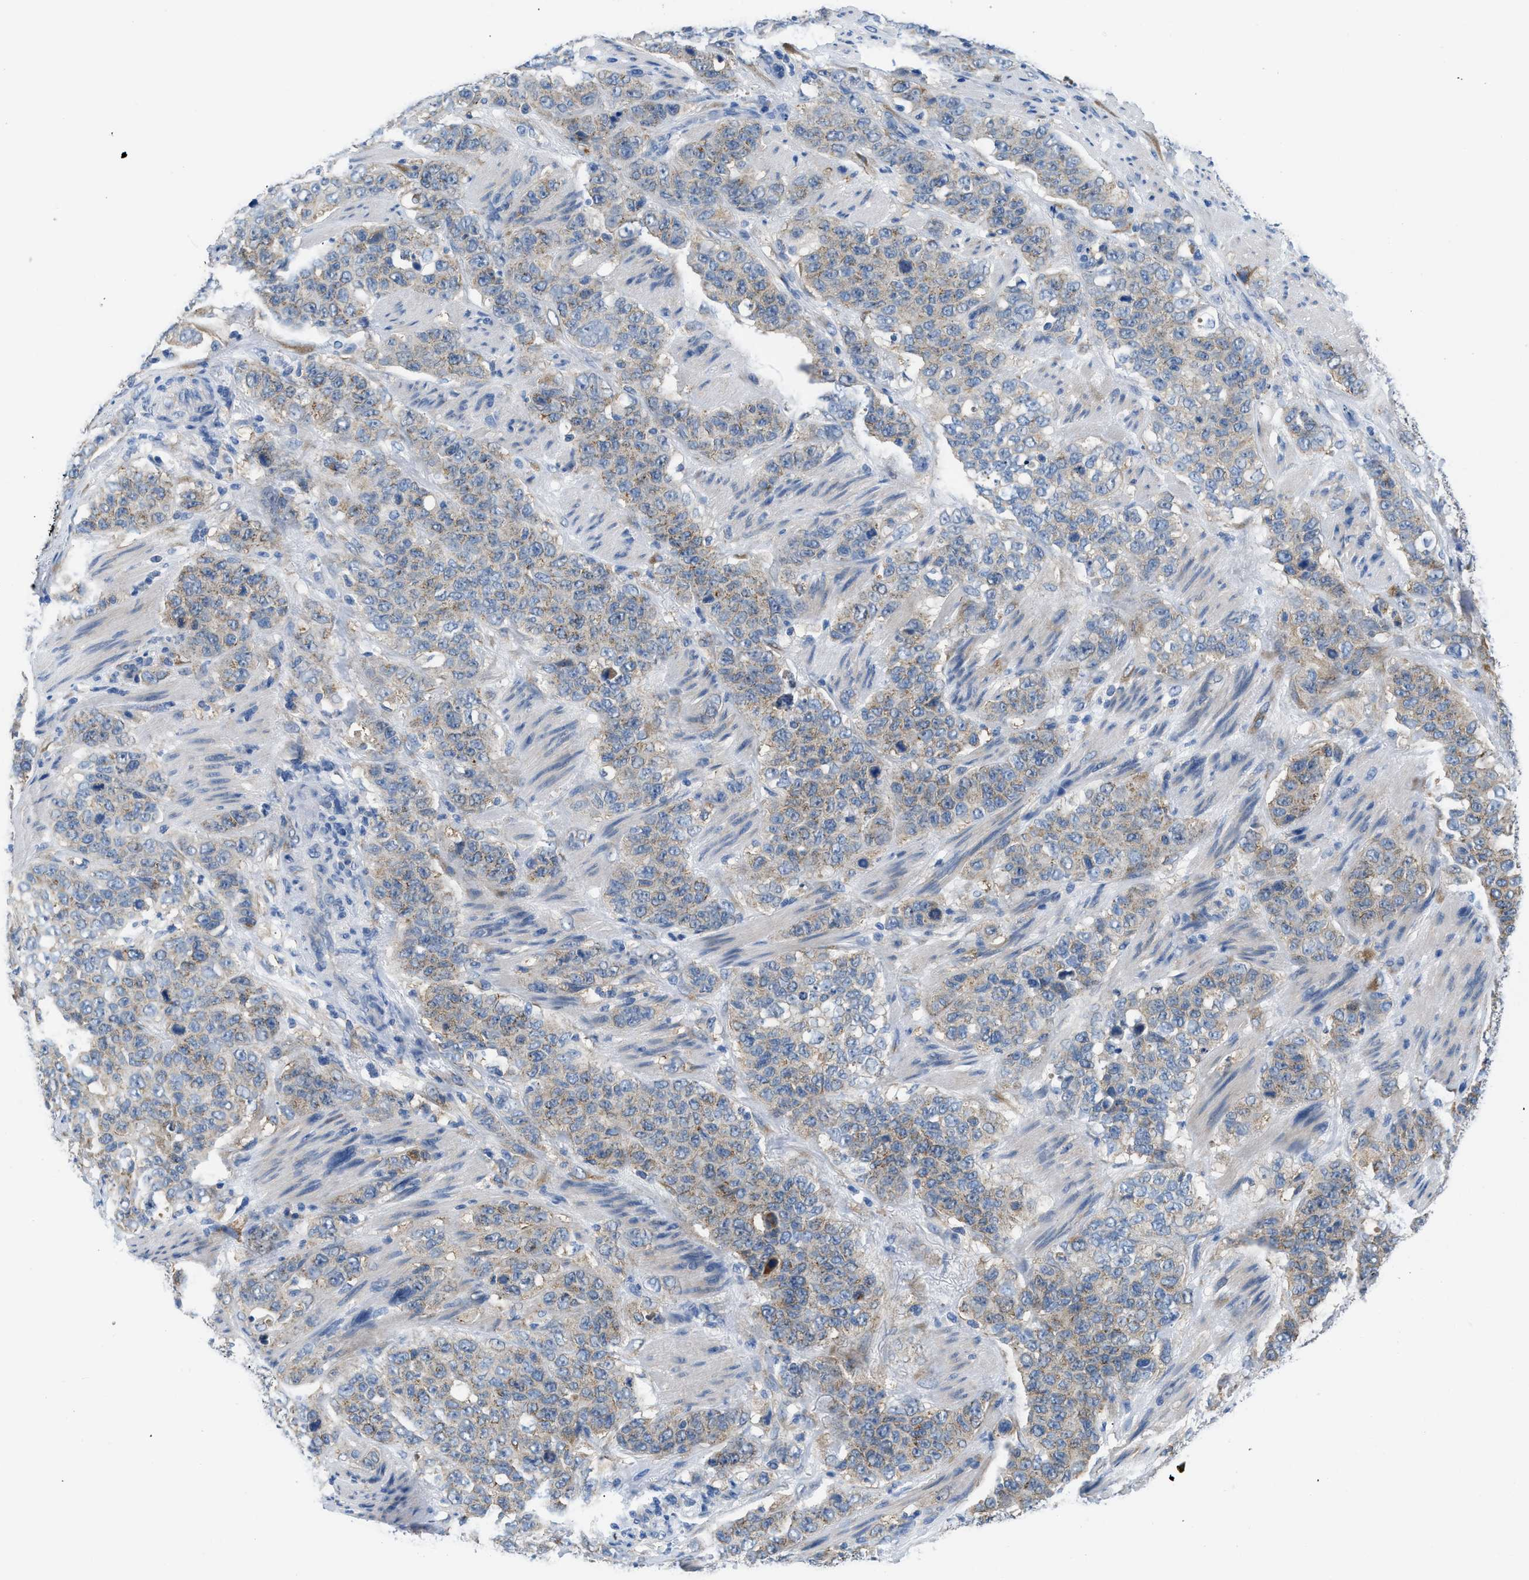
{"staining": {"intensity": "weak", "quantity": ">75%", "location": "cytoplasmic/membranous"}, "tissue": "stomach cancer", "cell_type": "Tumor cells", "image_type": "cancer", "snomed": [{"axis": "morphology", "description": "Adenocarcinoma, NOS"}, {"axis": "topography", "description": "Stomach"}], "caption": "Stomach adenocarcinoma stained with DAB immunohistochemistry shows low levels of weak cytoplasmic/membranous positivity in approximately >75% of tumor cells. The protein is shown in brown color, while the nuclei are stained blue.", "gene": "BNC2", "patient": {"sex": "male", "age": 48}}